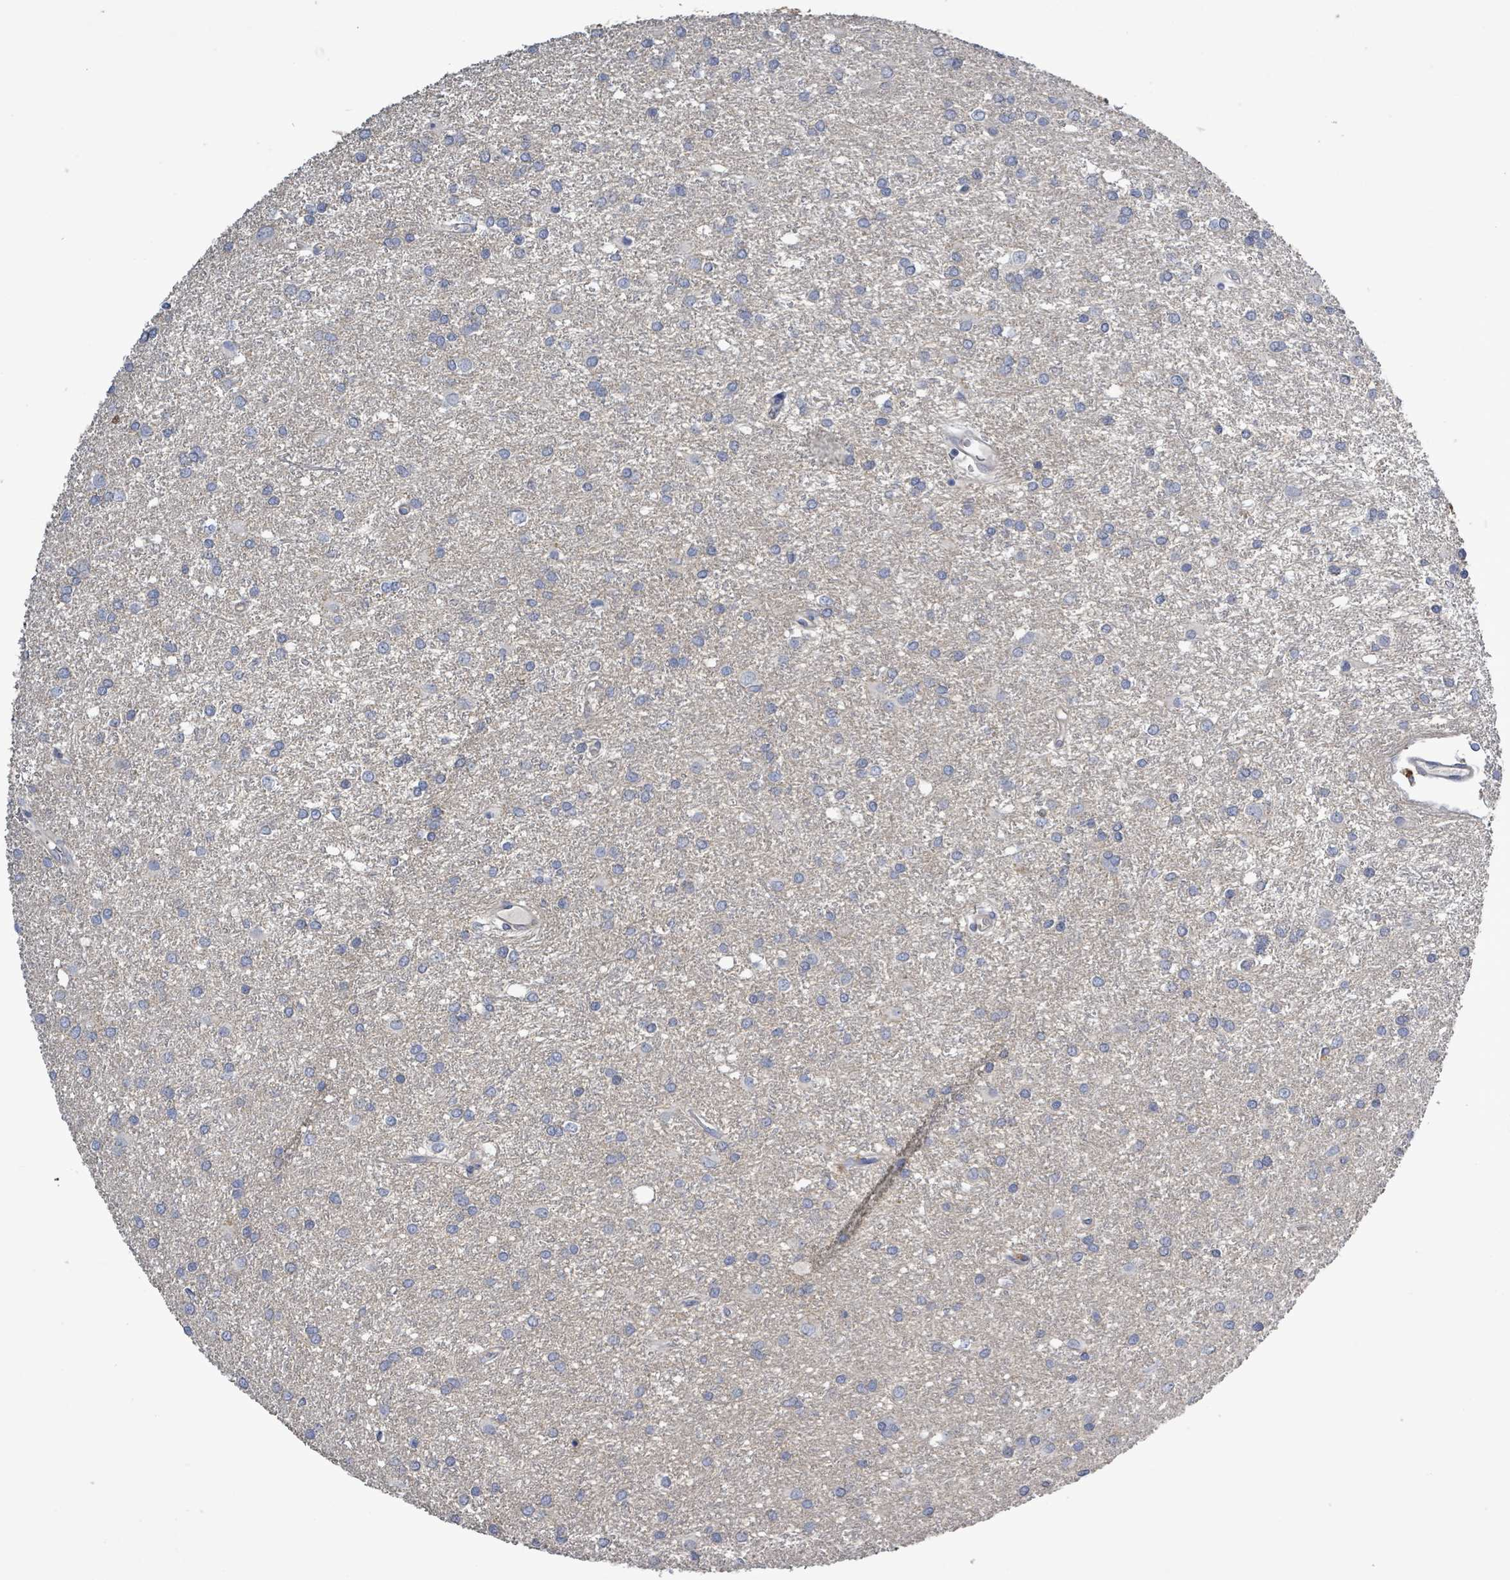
{"staining": {"intensity": "negative", "quantity": "none", "location": "none"}, "tissue": "glioma", "cell_type": "Tumor cells", "image_type": "cancer", "snomed": [{"axis": "morphology", "description": "Glioma, malignant, High grade"}, {"axis": "topography", "description": "Brain"}], "caption": "IHC of glioma exhibits no positivity in tumor cells. (DAB (3,3'-diaminobenzidine) immunohistochemistry, high magnification).", "gene": "KRAS", "patient": {"sex": "female", "age": 50}}